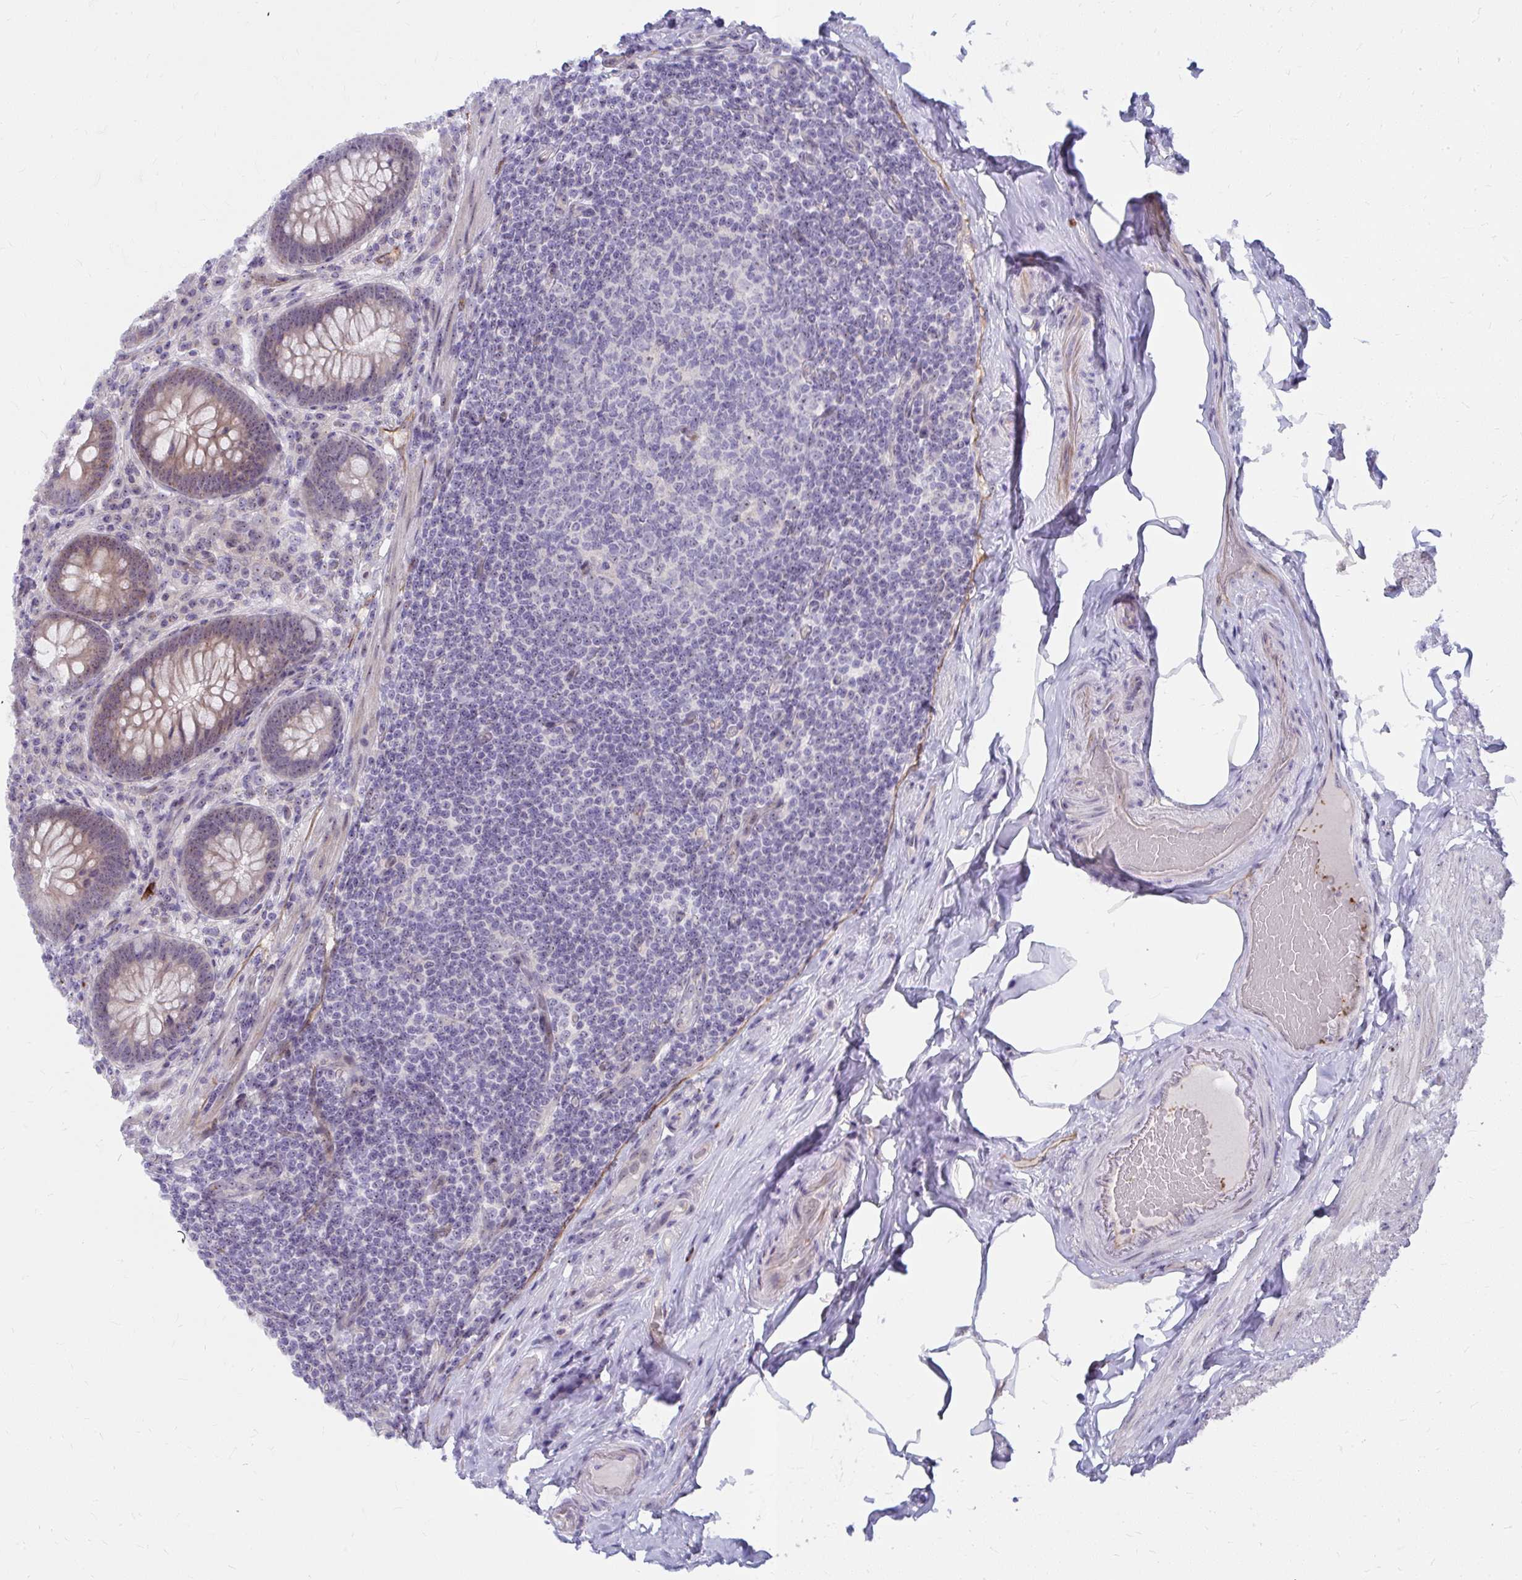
{"staining": {"intensity": "moderate", "quantity": "25%-75%", "location": "cytoplasmic/membranous,nuclear"}, "tissue": "appendix", "cell_type": "Glandular cells", "image_type": "normal", "snomed": [{"axis": "morphology", "description": "Normal tissue, NOS"}, {"axis": "topography", "description": "Appendix"}], "caption": "Appendix stained for a protein demonstrates moderate cytoplasmic/membranous,nuclear positivity in glandular cells. The protein is shown in brown color, while the nuclei are stained blue.", "gene": "MUS81", "patient": {"sex": "male", "age": 71}}